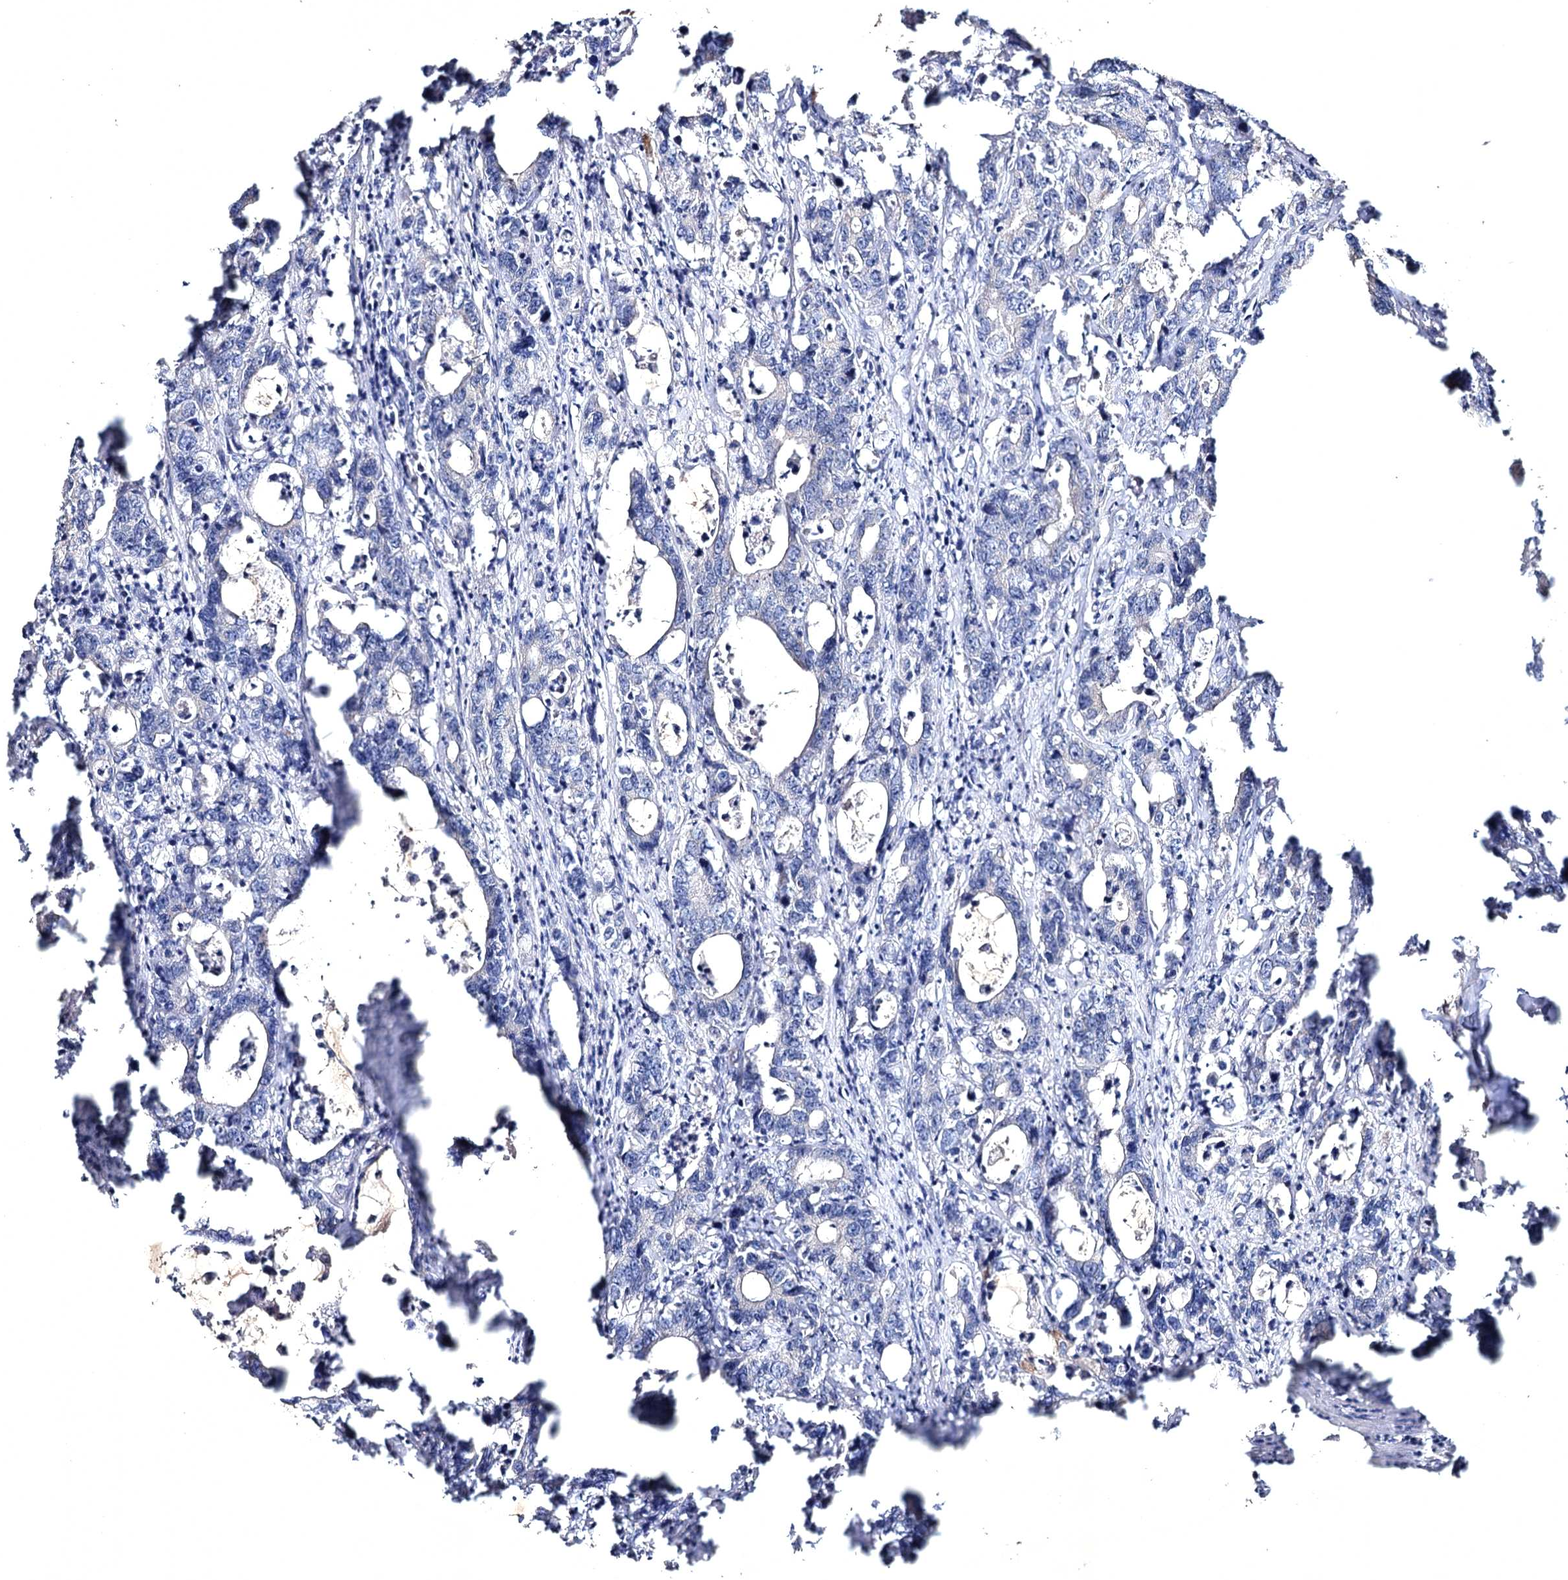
{"staining": {"intensity": "negative", "quantity": "none", "location": "none"}, "tissue": "colorectal cancer", "cell_type": "Tumor cells", "image_type": "cancer", "snomed": [{"axis": "morphology", "description": "Adenocarcinoma, NOS"}, {"axis": "topography", "description": "Colon"}], "caption": "Human colorectal cancer stained for a protein using immunohistochemistry demonstrates no staining in tumor cells.", "gene": "SEMA4G", "patient": {"sex": "female", "age": 75}}